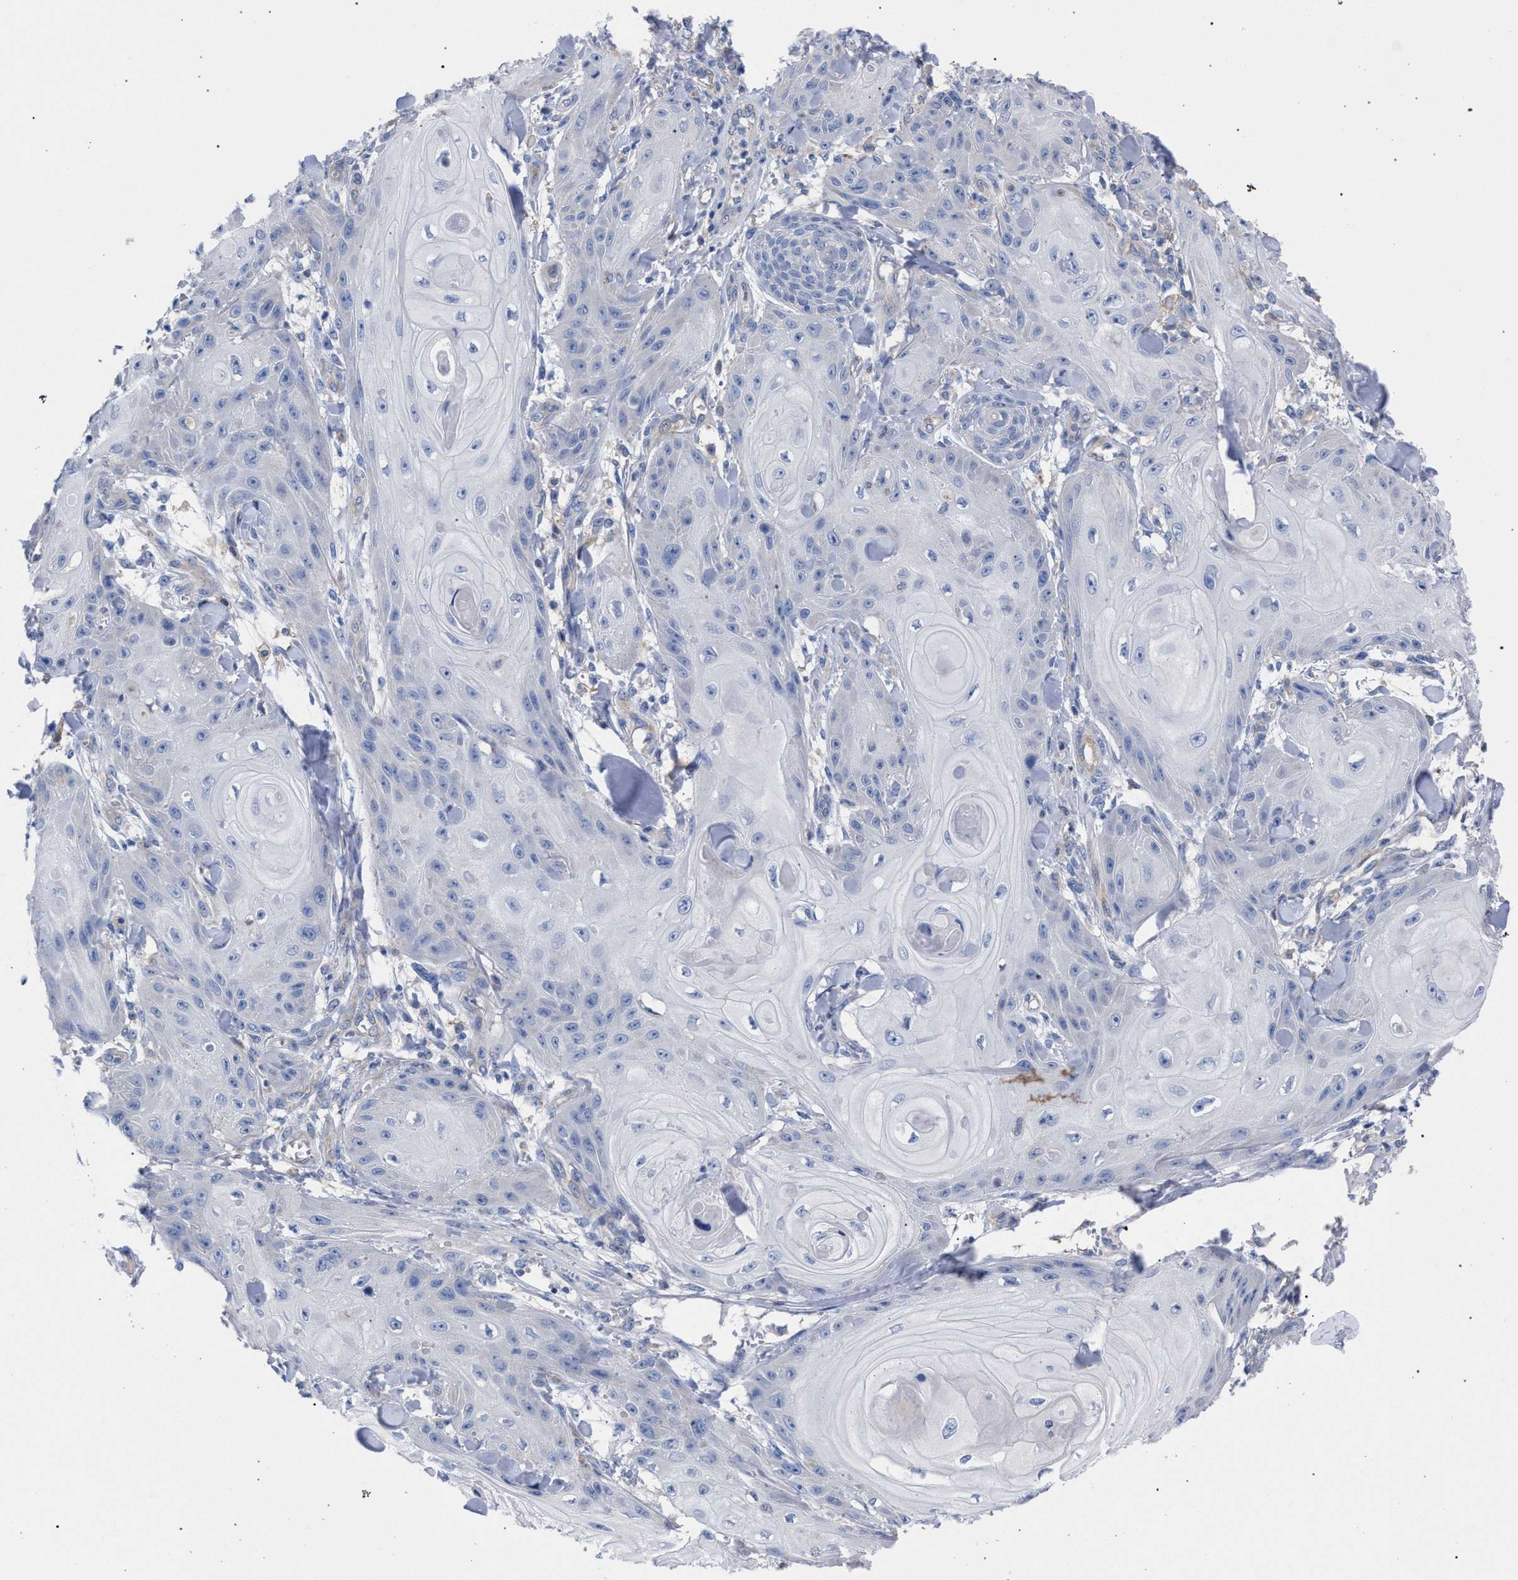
{"staining": {"intensity": "negative", "quantity": "none", "location": "none"}, "tissue": "skin cancer", "cell_type": "Tumor cells", "image_type": "cancer", "snomed": [{"axis": "morphology", "description": "Squamous cell carcinoma, NOS"}, {"axis": "topography", "description": "Skin"}], "caption": "DAB (3,3'-diaminobenzidine) immunohistochemical staining of squamous cell carcinoma (skin) exhibits no significant expression in tumor cells. (DAB immunohistochemistry (IHC), high magnification).", "gene": "GMPR", "patient": {"sex": "male", "age": 74}}